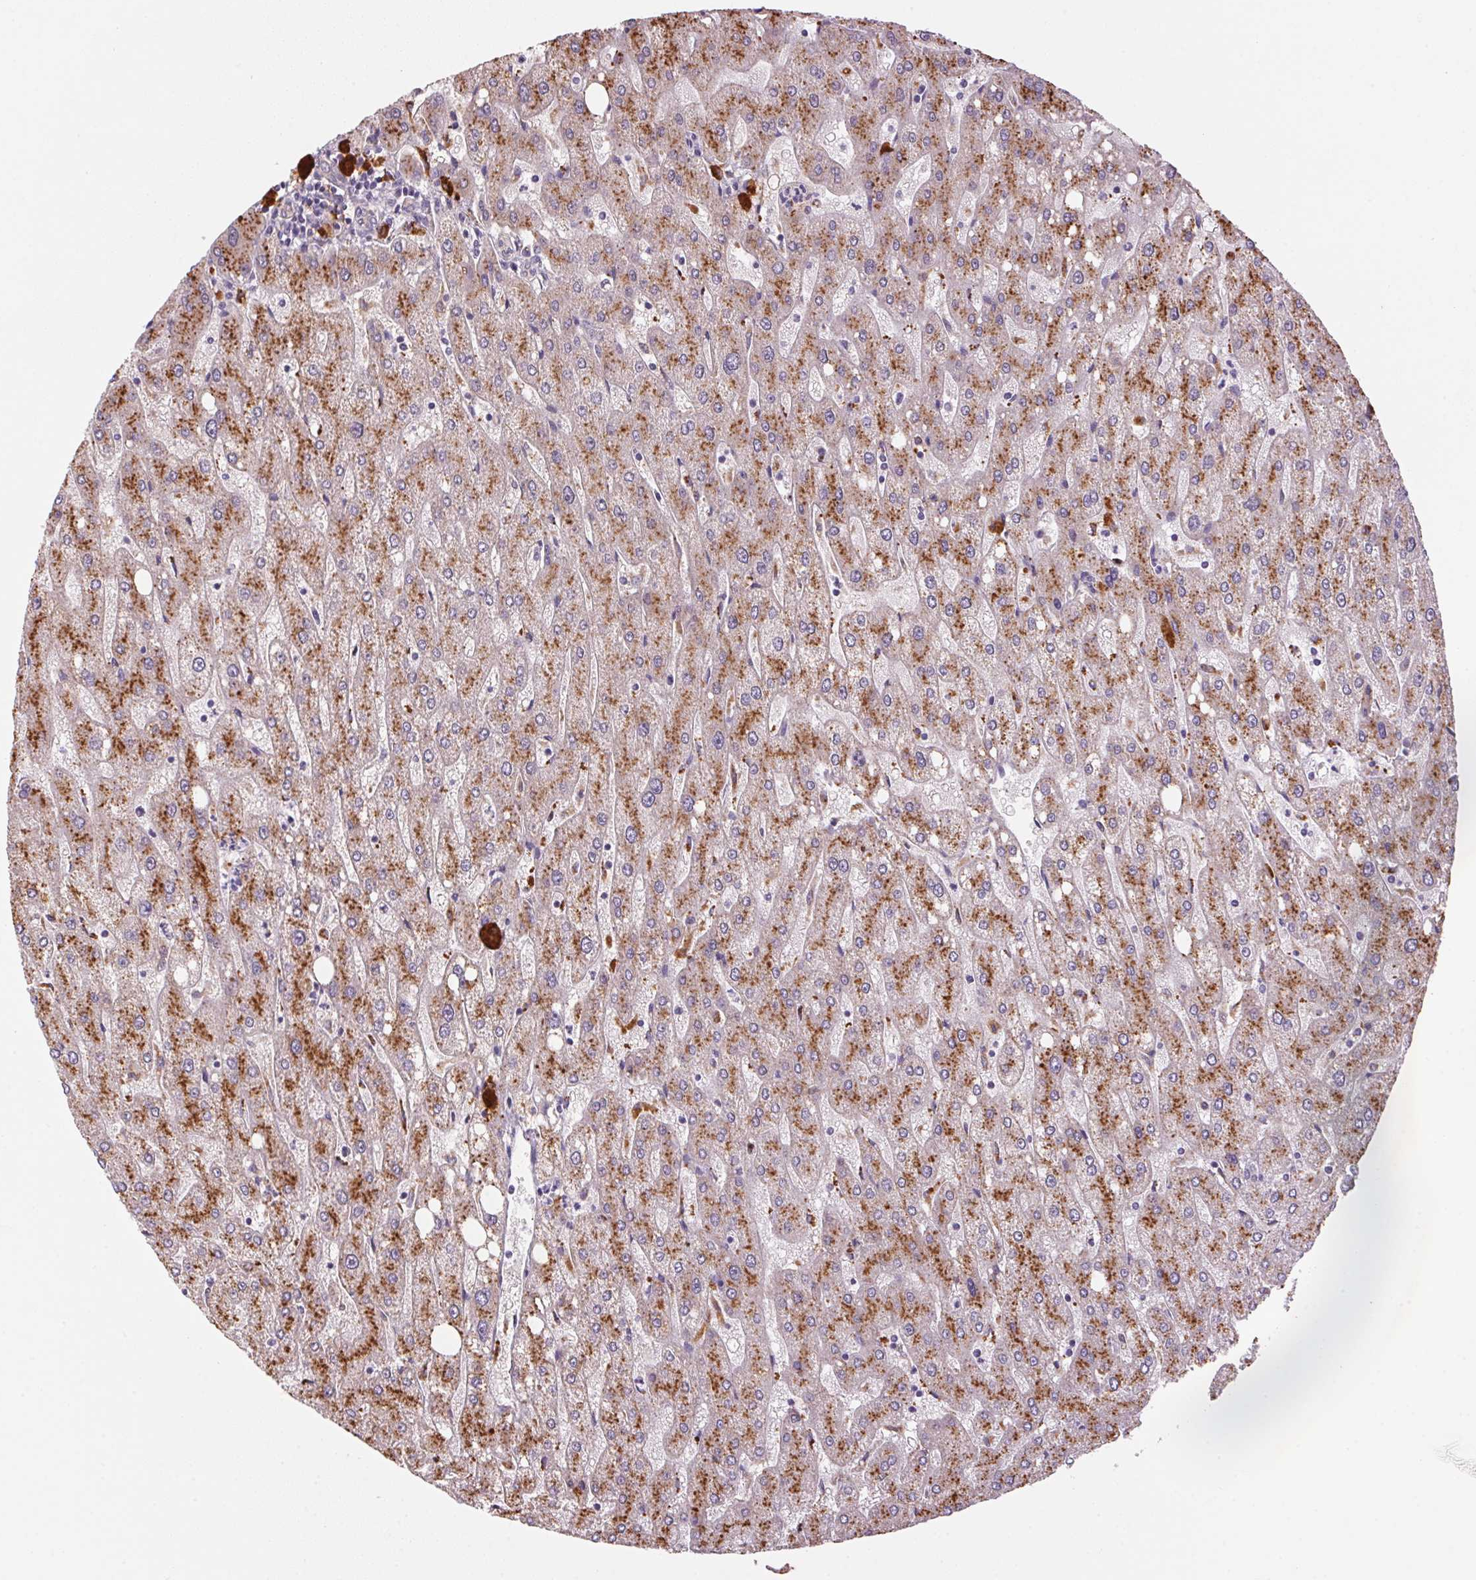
{"staining": {"intensity": "weak", "quantity": "<25%", "location": "cytoplasmic/membranous"}, "tissue": "liver", "cell_type": "Cholangiocytes", "image_type": "normal", "snomed": [{"axis": "morphology", "description": "Normal tissue, NOS"}, {"axis": "topography", "description": "Liver"}], "caption": "IHC of normal liver demonstrates no staining in cholangiocytes. (Immunohistochemistry, brightfield microscopy, high magnification).", "gene": "ADH5", "patient": {"sex": "male", "age": 67}}